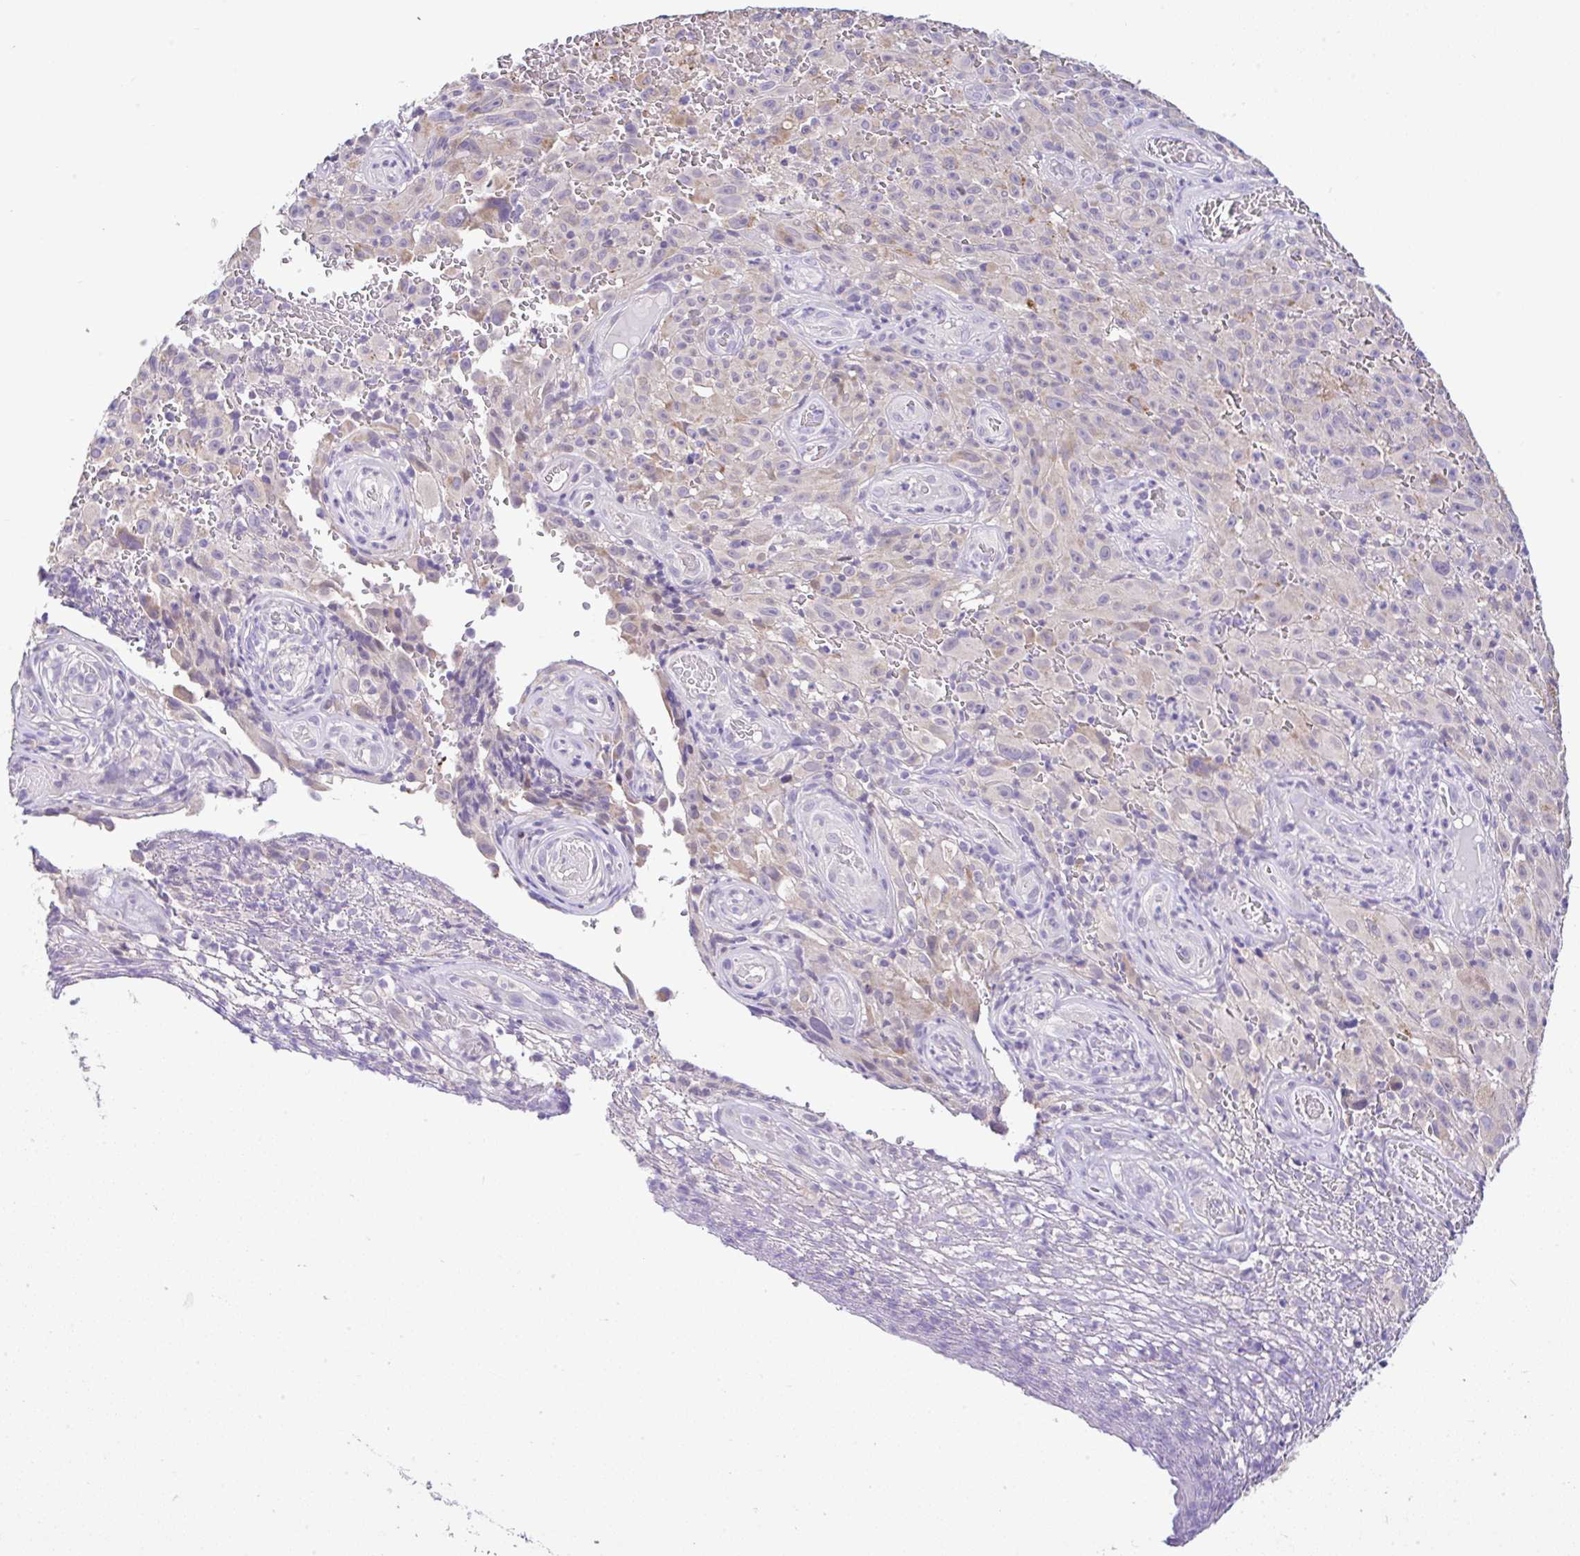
{"staining": {"intensity": "moderate", "quantity": "25%-75%", "location": "cytoplasmic/membranous"}, "tissue": "melanoma", "cell_type": "Tumor cells", "image_type": "cancer", "snomed": [{"axis": "morphology", "description": "Malignant melanoma, NOS"}, {"axis": "topography", "description": "Skin"}], "caption": "Moderate cytoplasmic/membranous positivity is appreciated in approximately 25%-75% of tumor cells in malignant melanoma. (DAB (3,3'-diaminobenzidine) IHC with brightfield microscopy, high magnification).", "gene": "CTU1", "patient": {"sex": "female", "age": 82}}